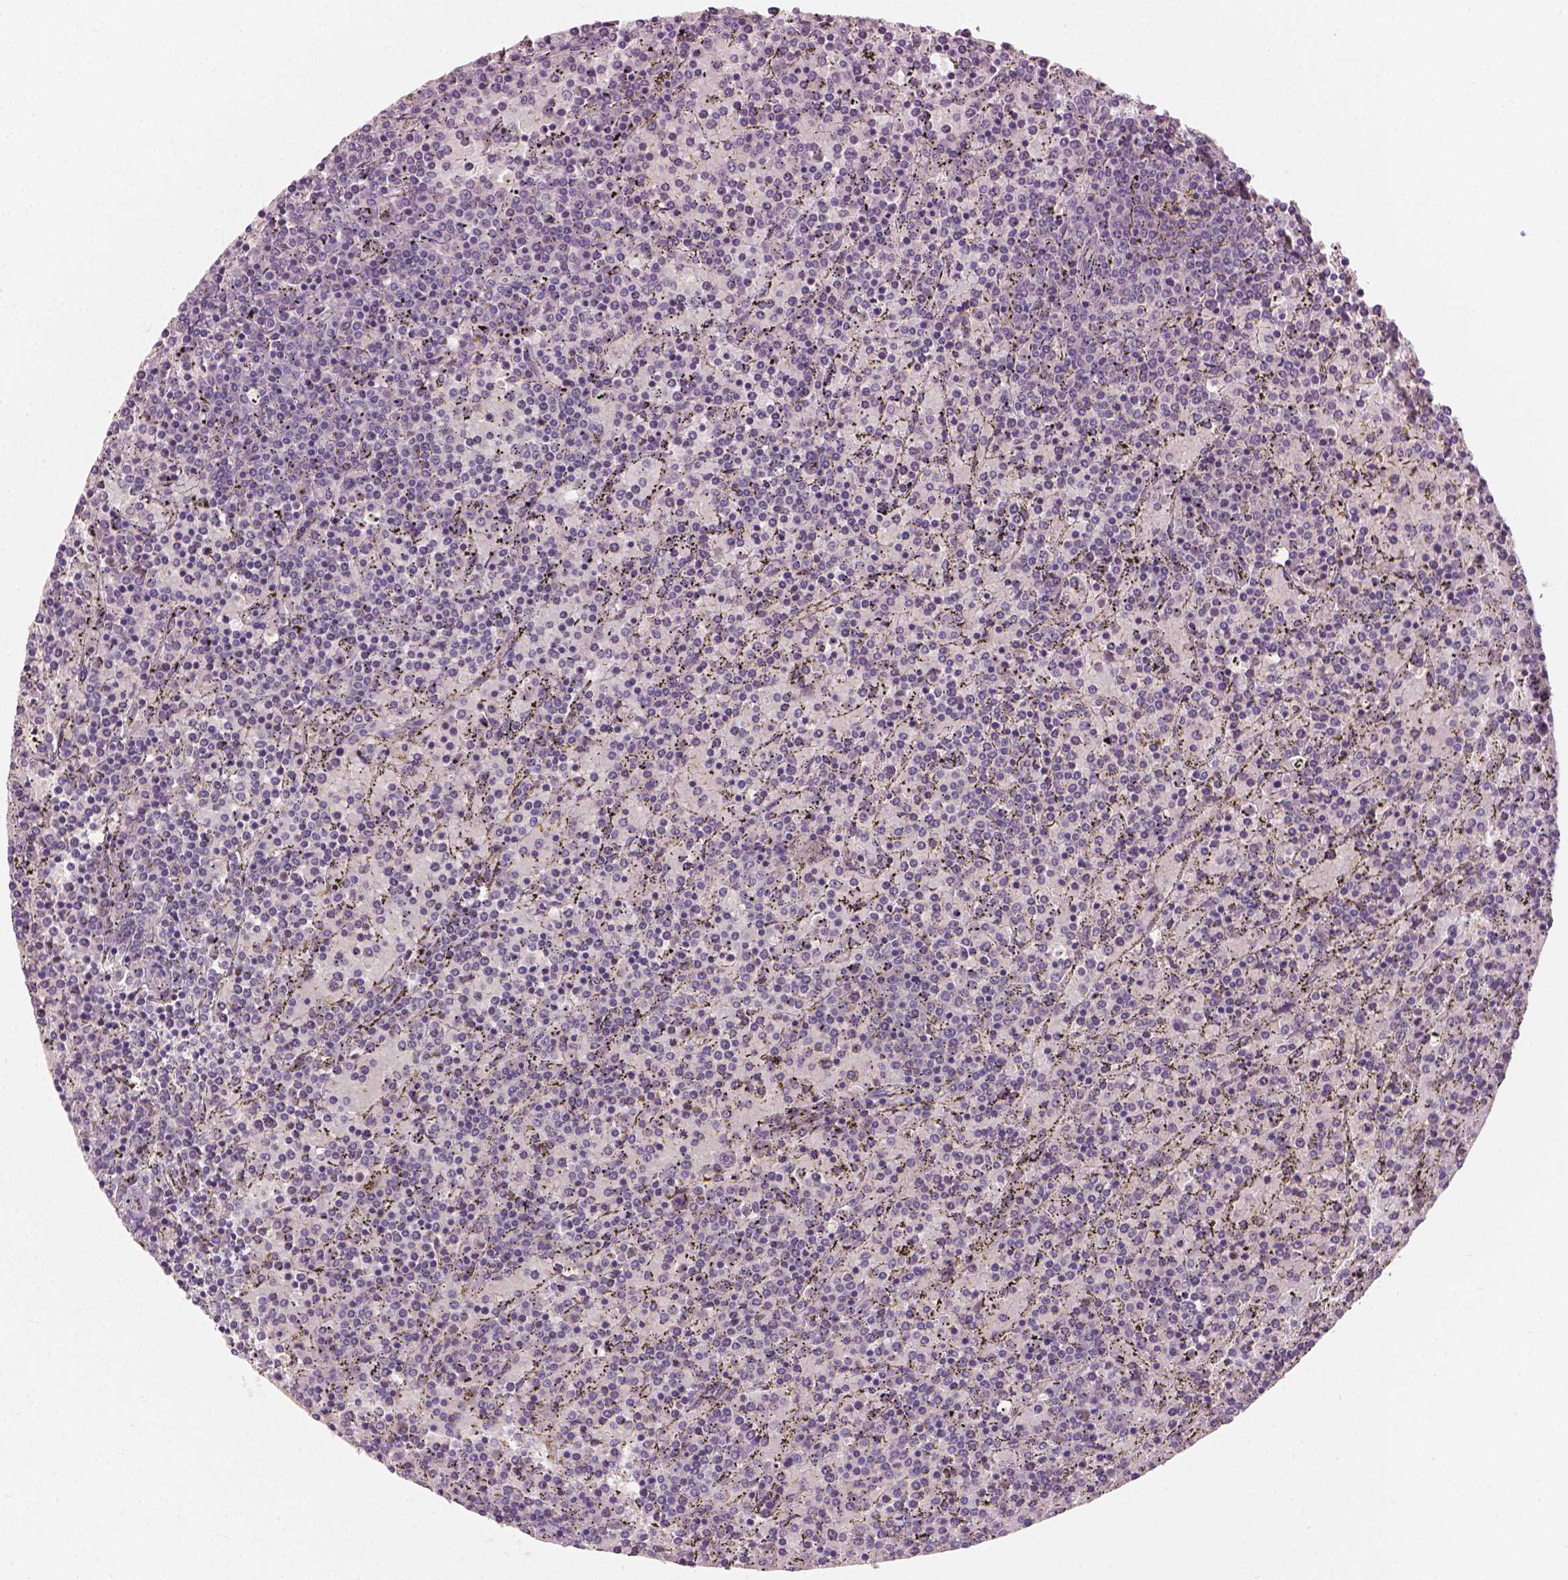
{"staining": {"intensity": "negative", "quantity": "none", "location": "none"}, "tissue": "lymphoma", "cell_type": "Tumor cells", "image_type": "cancer", "snomed": [{"axis": "morphology", "description": "Malignant lymphoma, non-Hodgkin's type, Low grade"}, {"axis": "topography", "description": "Spleen"}], "caption": "Human lymphoma stained for a protein using immunohistochemistry shows no staining in tumor cells.", "gene": "KRT17", "patient": {"sex": "female", "age": 77}}